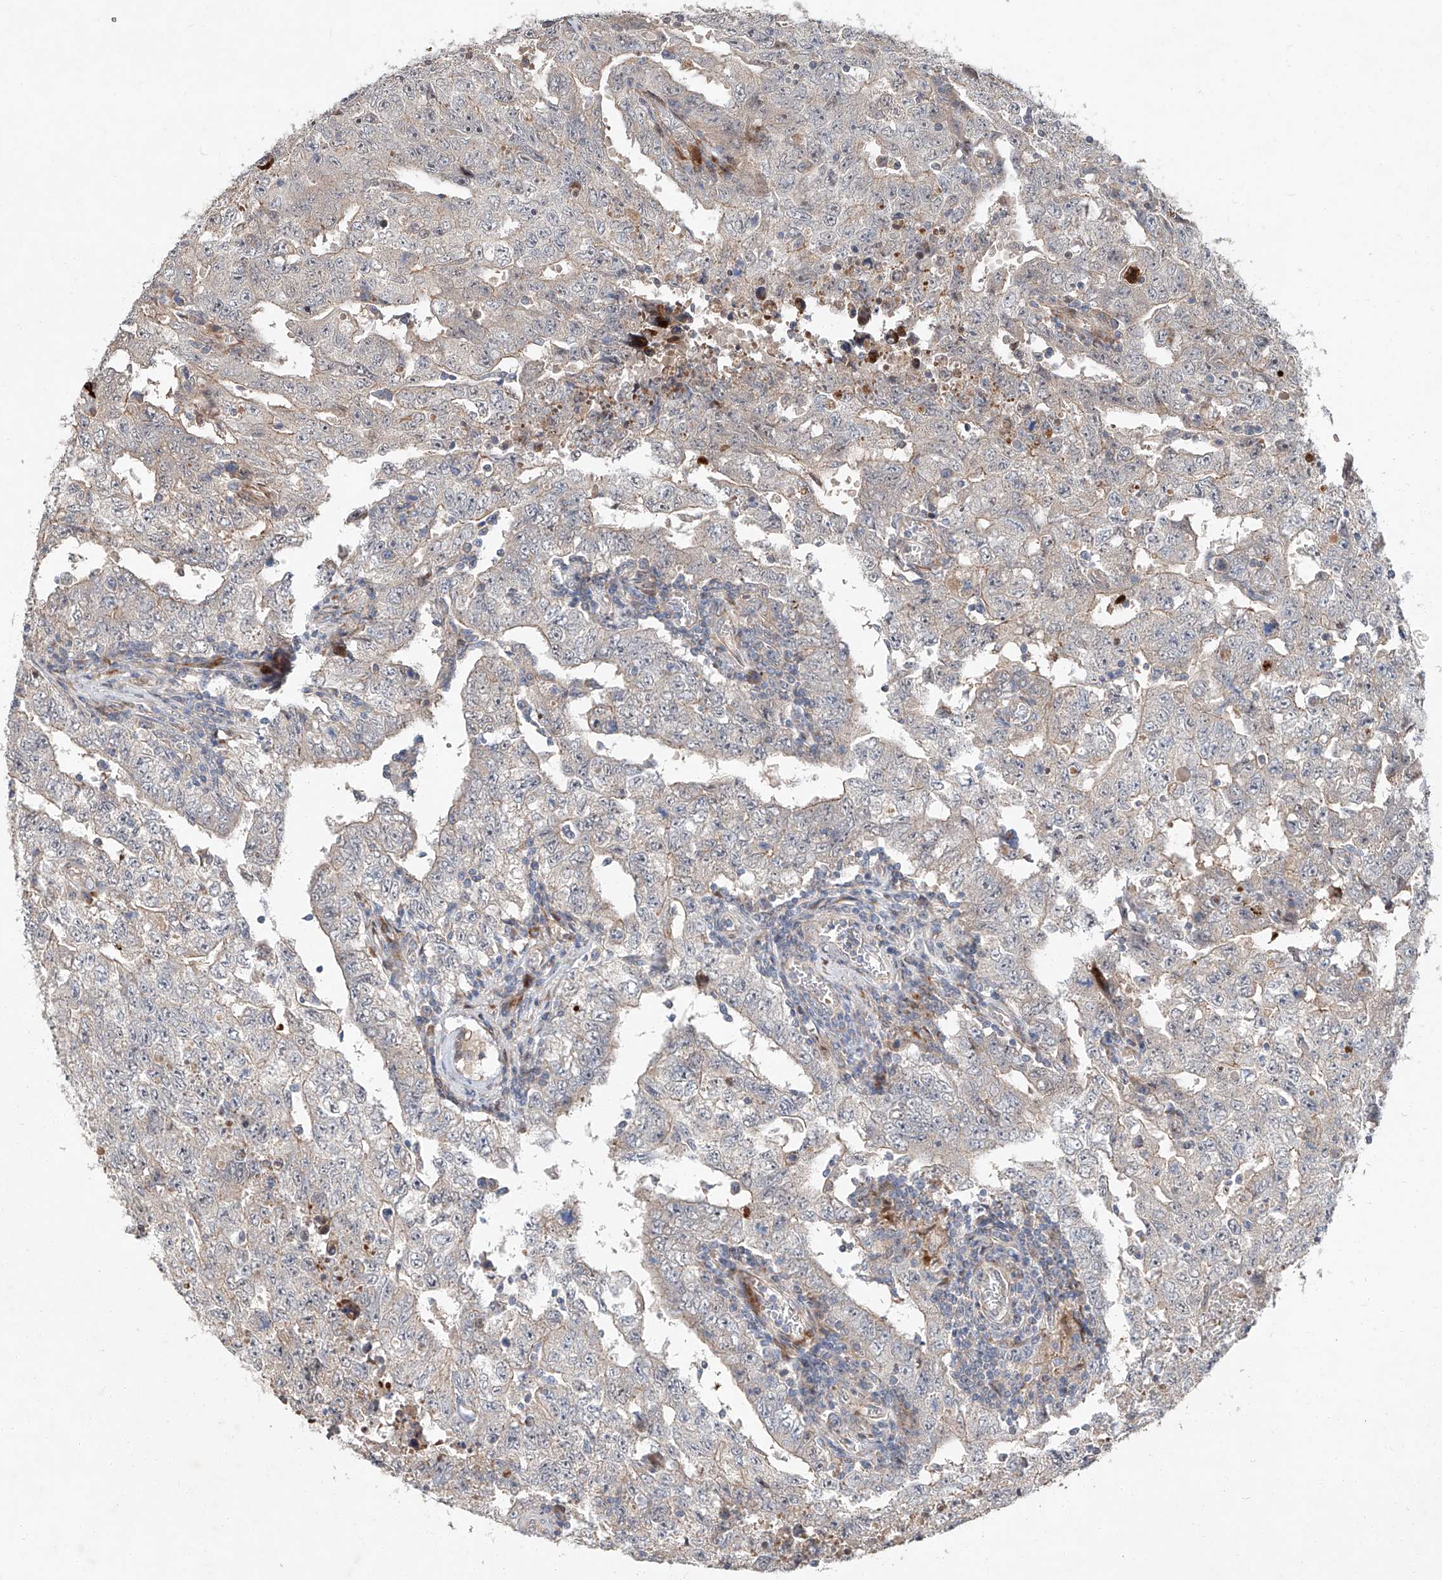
{"staining": {"intensity": "negative", "quantity": "none", "location": "none"}, "tissue": "testis cancer", "cell_type": "Tumor cells", "image_type": "cancer", "snomed": [{"axis": "morphology", "description": "Carcinoma, Embryonal, NOS"}, {"axis": "topography", "description": "Testis"}], "caption": "Tumor cells are negative for protein expression in human testis embryonal carcinoma.", "gene": "USF3", "patient": {"sex": "male", "age": 26}}